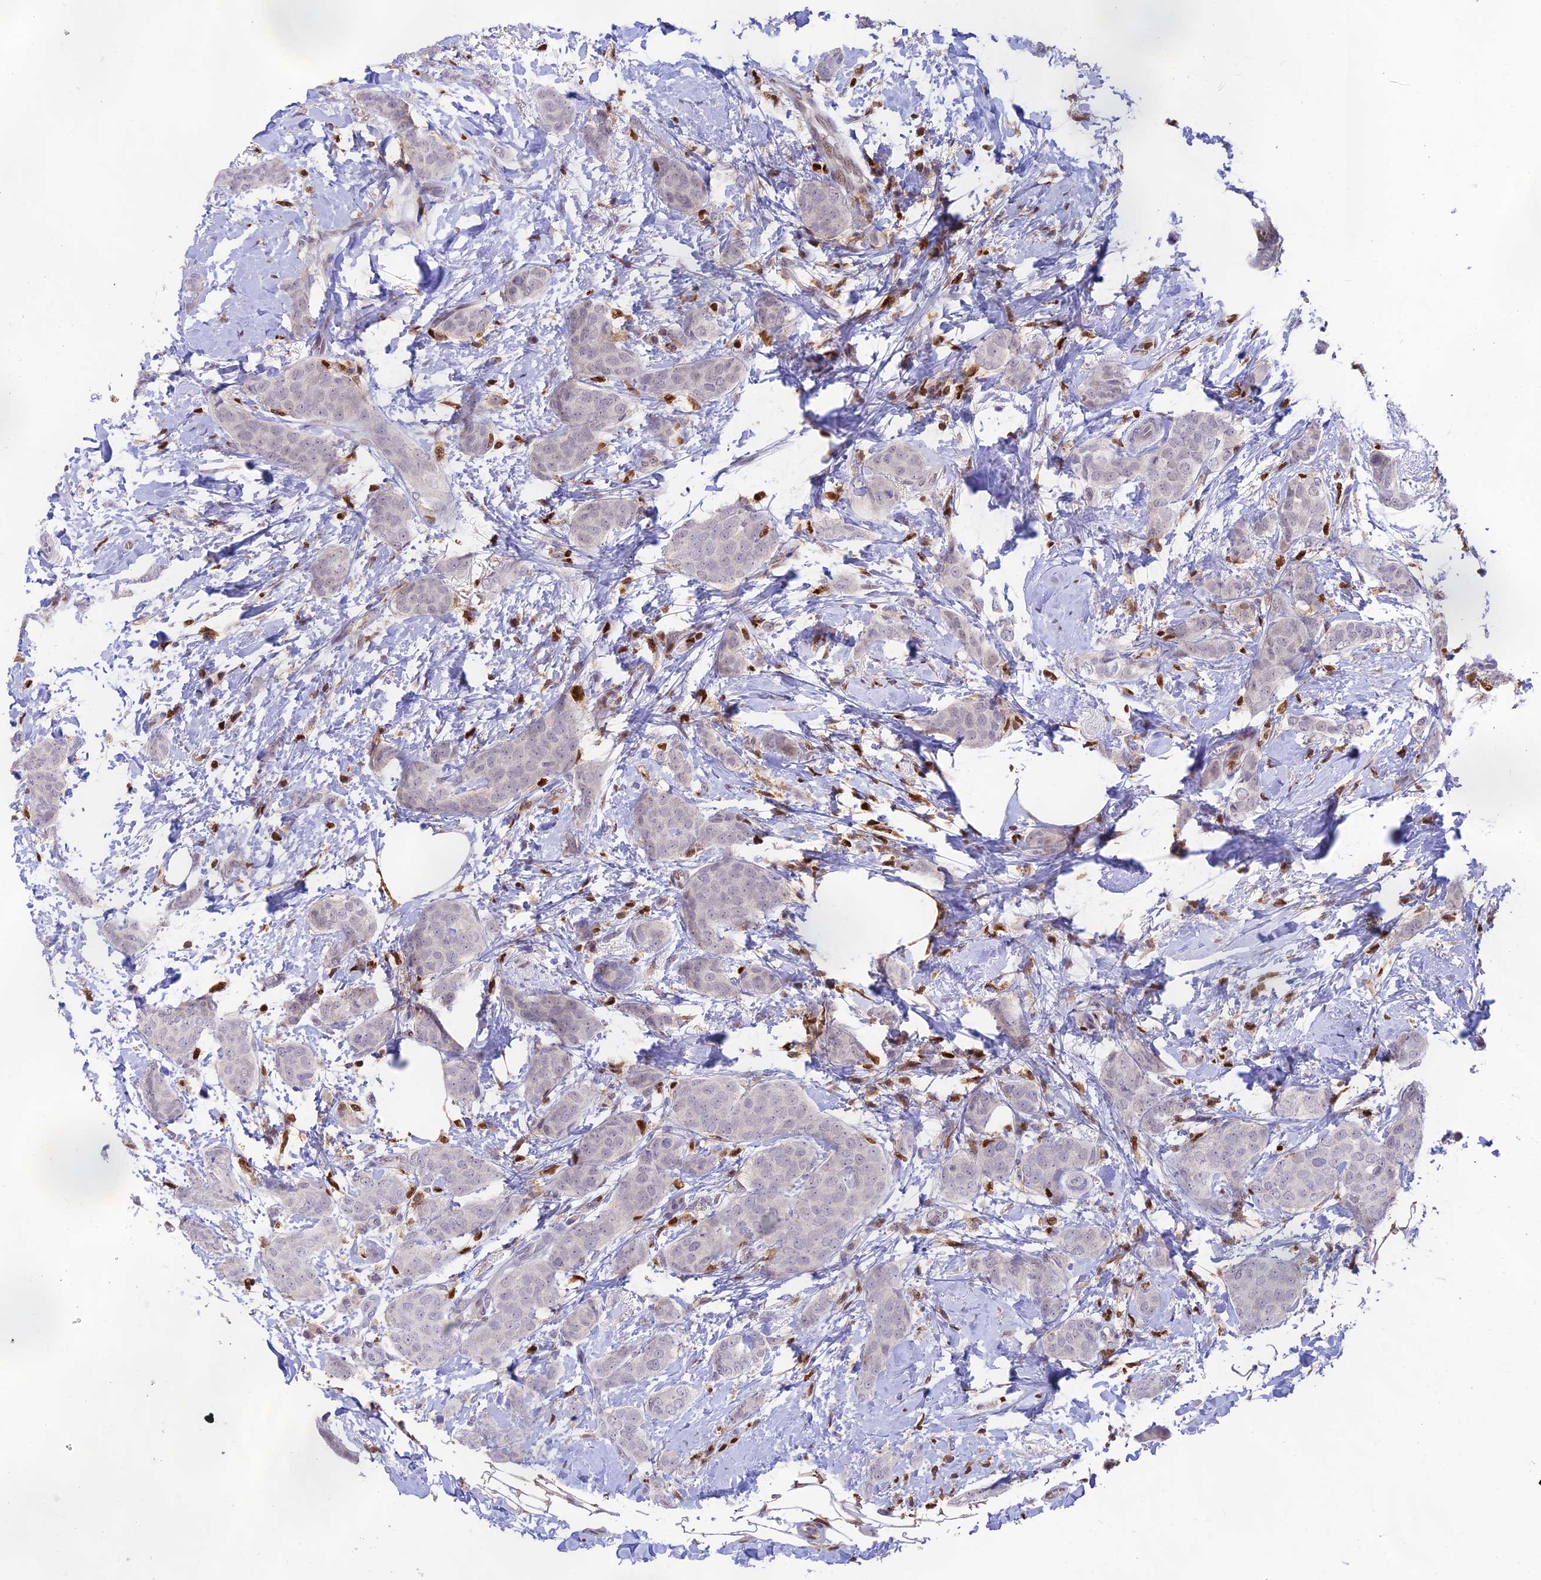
{"staining": {"intensity": "negative", "quantity": "none", "location": "none"}, "tissue": "breast cancer", "cell_type": "Tumor cells", "image_type": "cancer", "snomed": [{"axis": "morphology", "description": "Duct carcinoma"}, {"axis": "topography", "description": "Breast"}], "caption": "Immunohistochemistry of breast cancer (infiltrating ductal carcinoma) demonstrates no positivity in tumor cells. Brightfield microscopy of IHC stained with DAB (3,3'-diaminobenzidine) (brown) and hematoxylin (blue), captured at high magnification.", "gene": "DENND1C", "patient": {"sex": "female", "age": 72}}